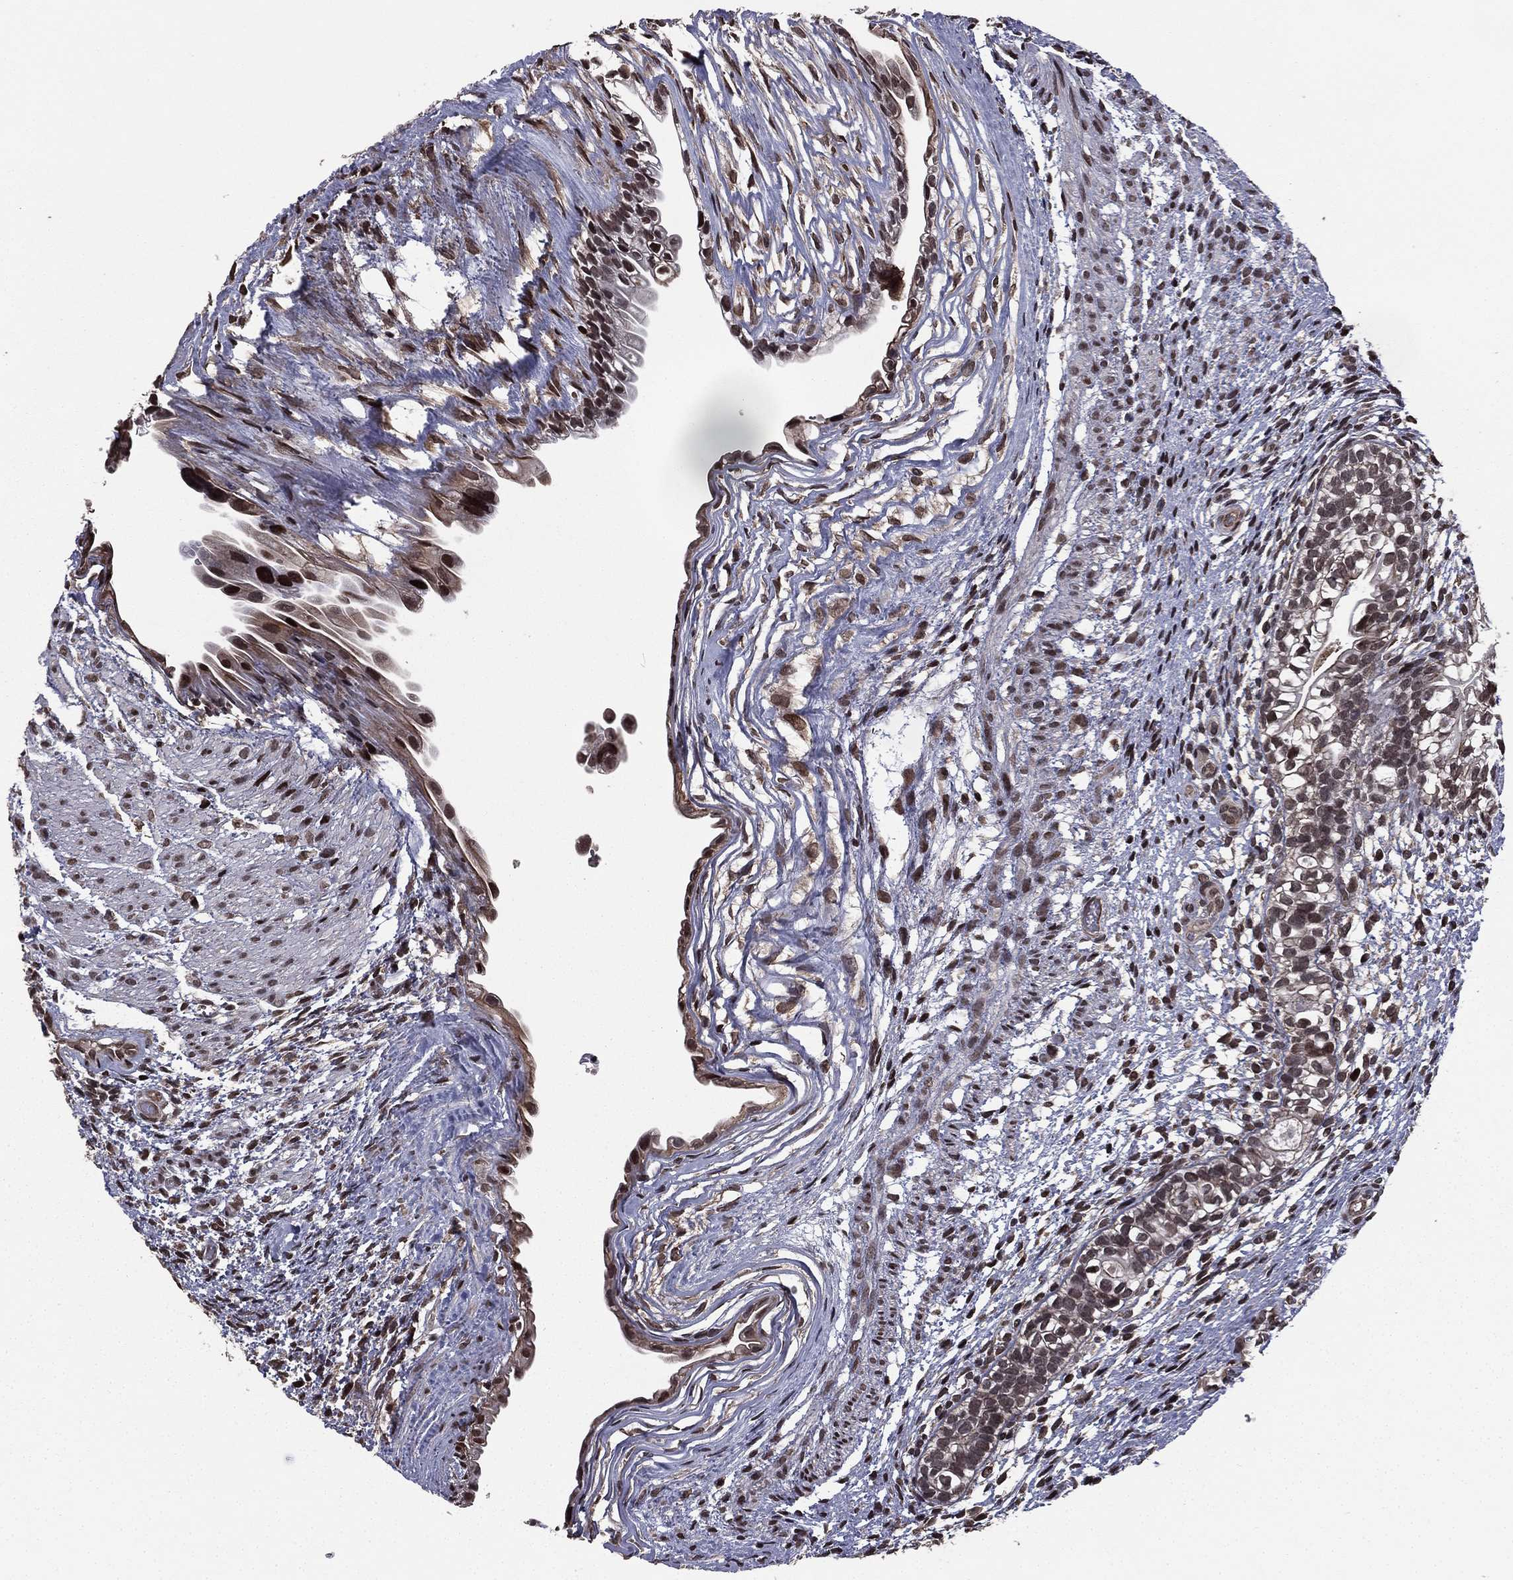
{"staining": {"intensity": "weak", "quantity": "25%-75%", "location": "nuclear"}, "tissue": "testis cancer", "cell_type": "Tumor cells", "image_type": "cancer", "snomed": [{"axis": "morphology", "description": "Normal tissue, NOS"}, {"axis": "morphology", "description": "Carcinoma, Embryonal, NOS"}, {"axis": "topography", "description": "Testis"}, {"axis": "topography", "description": "Epididymis"}], "caption": "Brown immunohistochemical staining in testis embryonal carcinoma exhibits weak nuclear staining in about 25%-75% of tumor cells.", "gene": "RARB", "patient": {"sex": "male", "age": 24}}